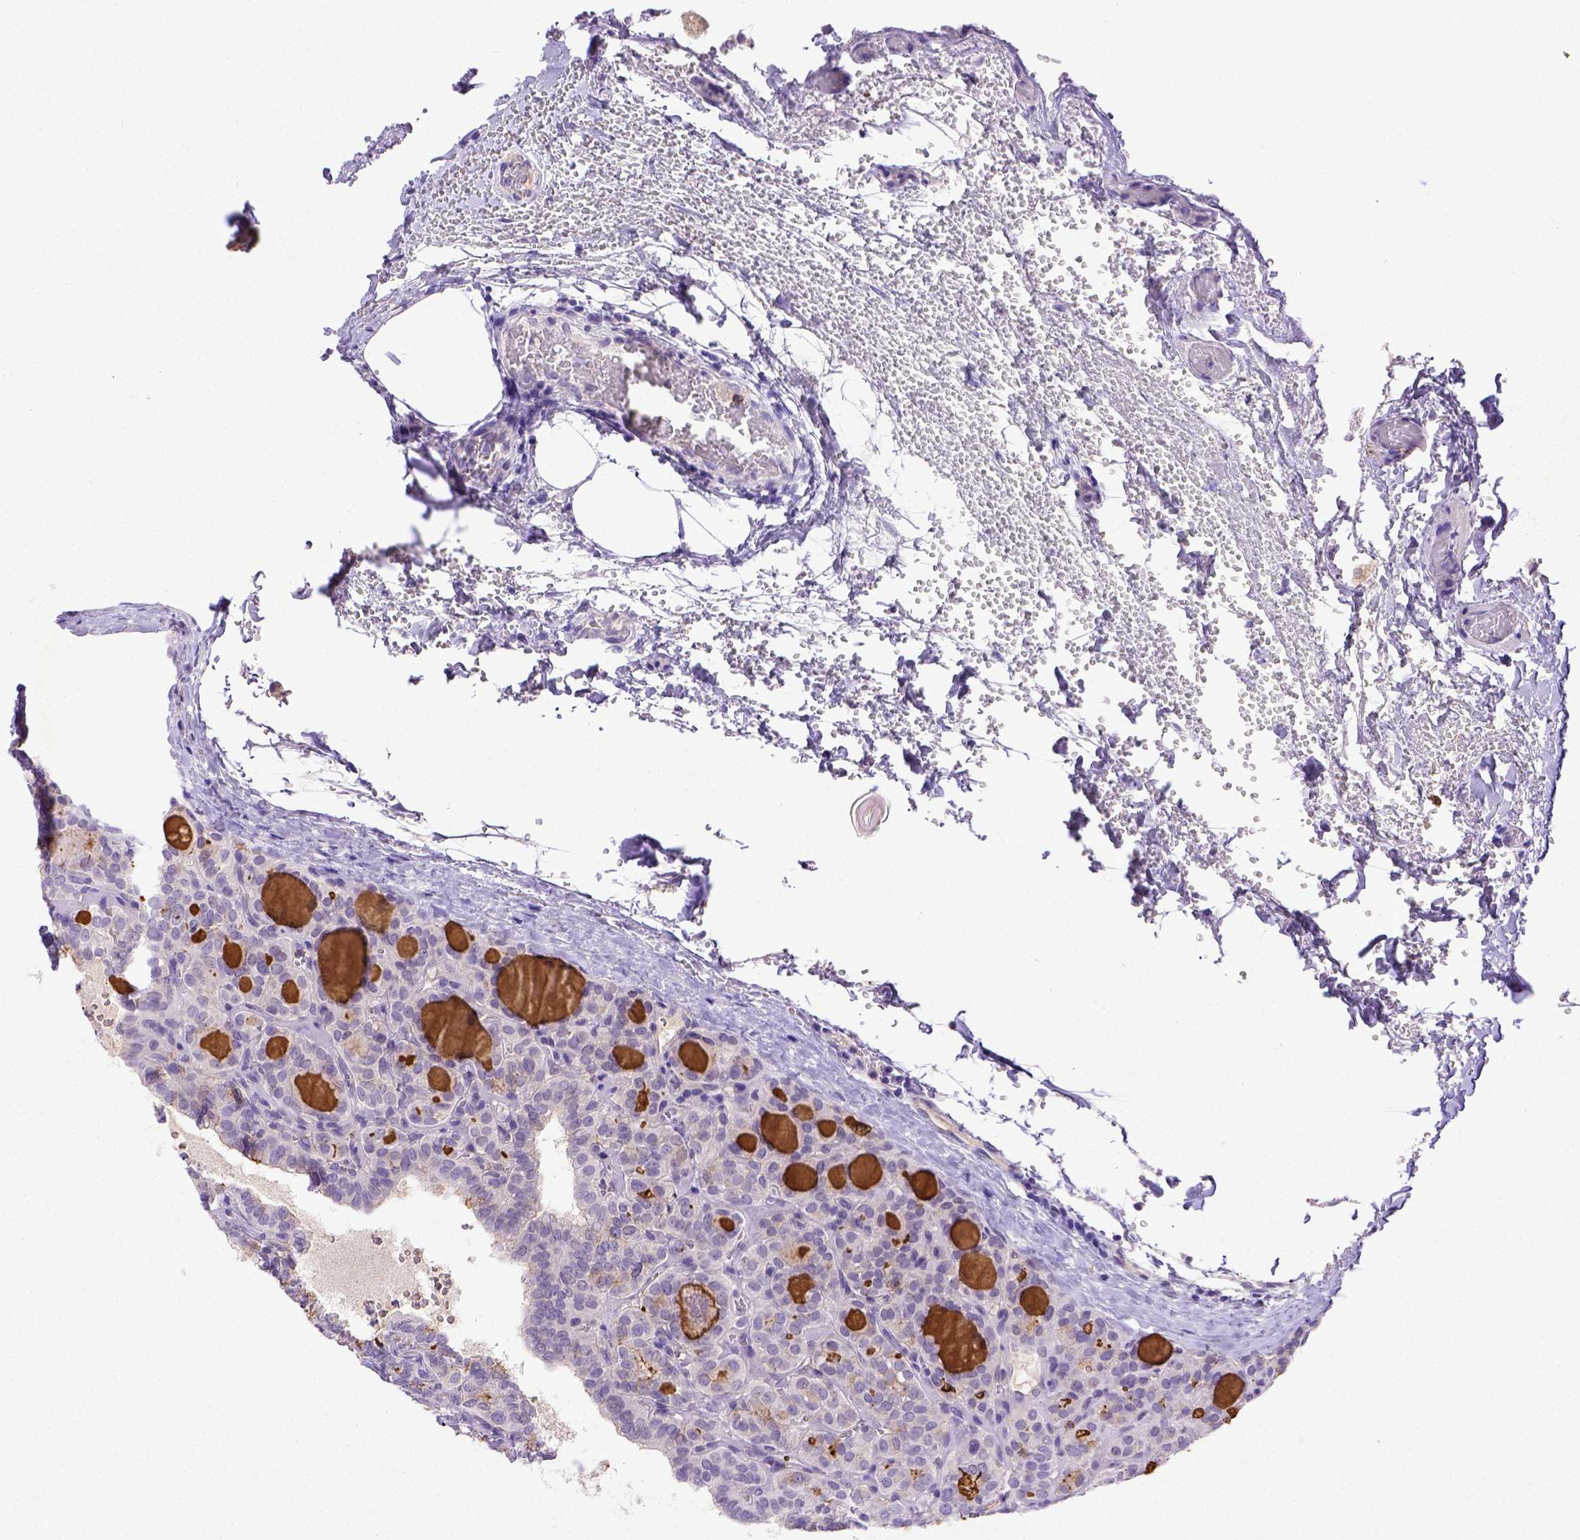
{"staining": {"intensity": "negative", "quantity": "none", "location": "none"}, "tissue": "thyroid cancer", "cell_type": "Tumor cells", "image_type": "cancer", "snomed": [{"axis": "morphology", "description": "Papillary adenocarcinoma, NOS"}, {"axis": "topography", "description": "Thyroid gland"}], "caption": "Immunohistochemistry histopathology image of papillary adenocarcinoma (thyroid) stained for a protein (brown), which demonstrates no positivity in tumor cells. (DAB (3,3'-diaminobenzidine) immunohistochemistry (IHC) visualized using brightfield microscopy, high magnification).", "gene": "B3GAT1", "patient": {"sex": "female", "age": 41}}